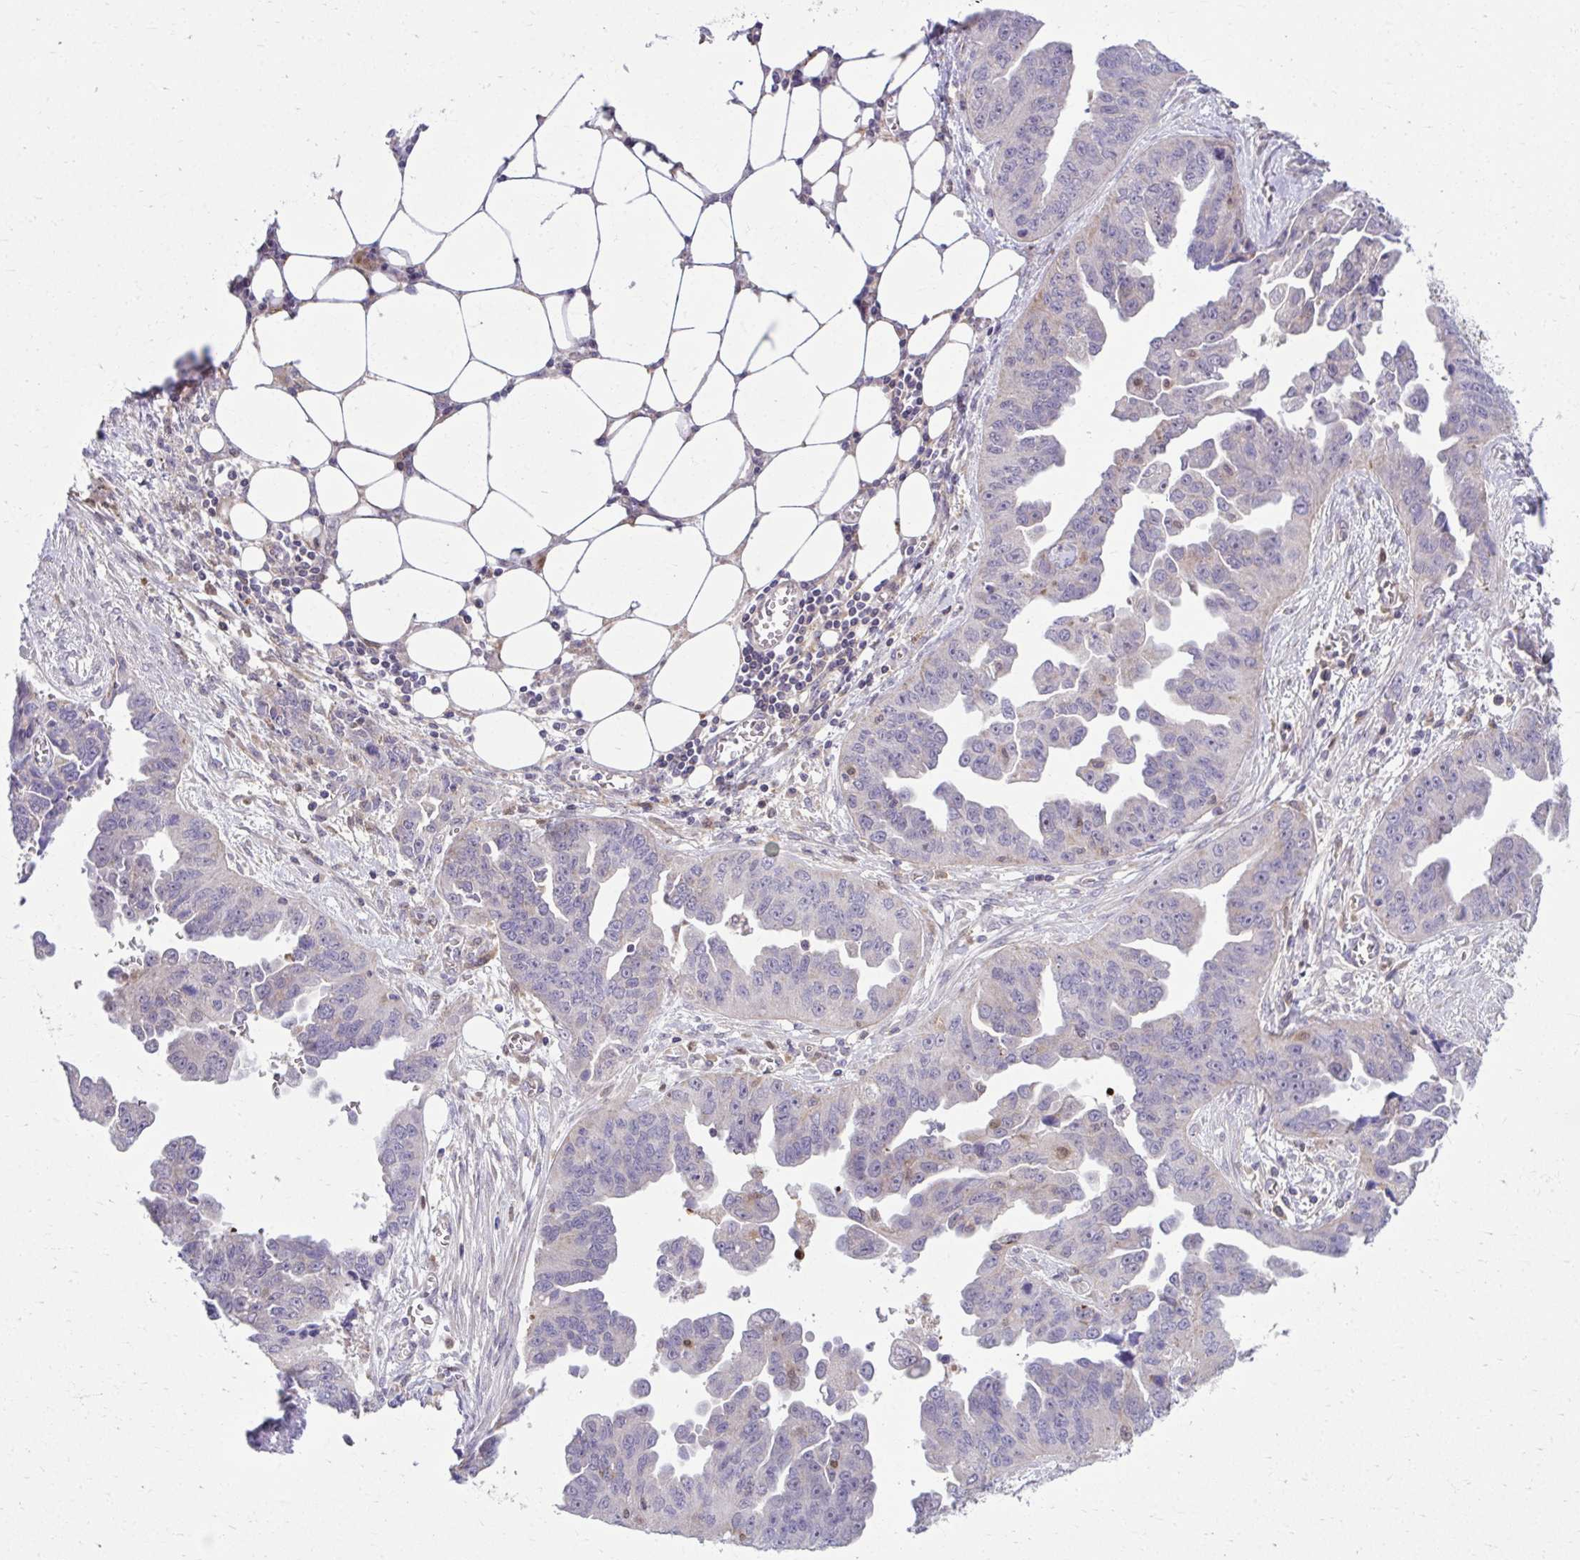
{"staining": {"intensity": "negative", "quantity": "none", "location": "none"}, "tissue": "ovarian cancer", "cell_type": "Tumor cells", "image_type": "cancer", "snomed": [{"axis": "morphology", "description": "Cystadenocarcinoma, serous, NOS"}, {"axis": "topography", "description": "Ovary"}], "caption": "A histopathology image of ovarian serous cystadenocarcinoma stained for a protein shows no brown staining in tumor cells. Nuclei are stained in blue.", "gene": "C16orf54", "patient": {"sex": "female", "age": 75}}